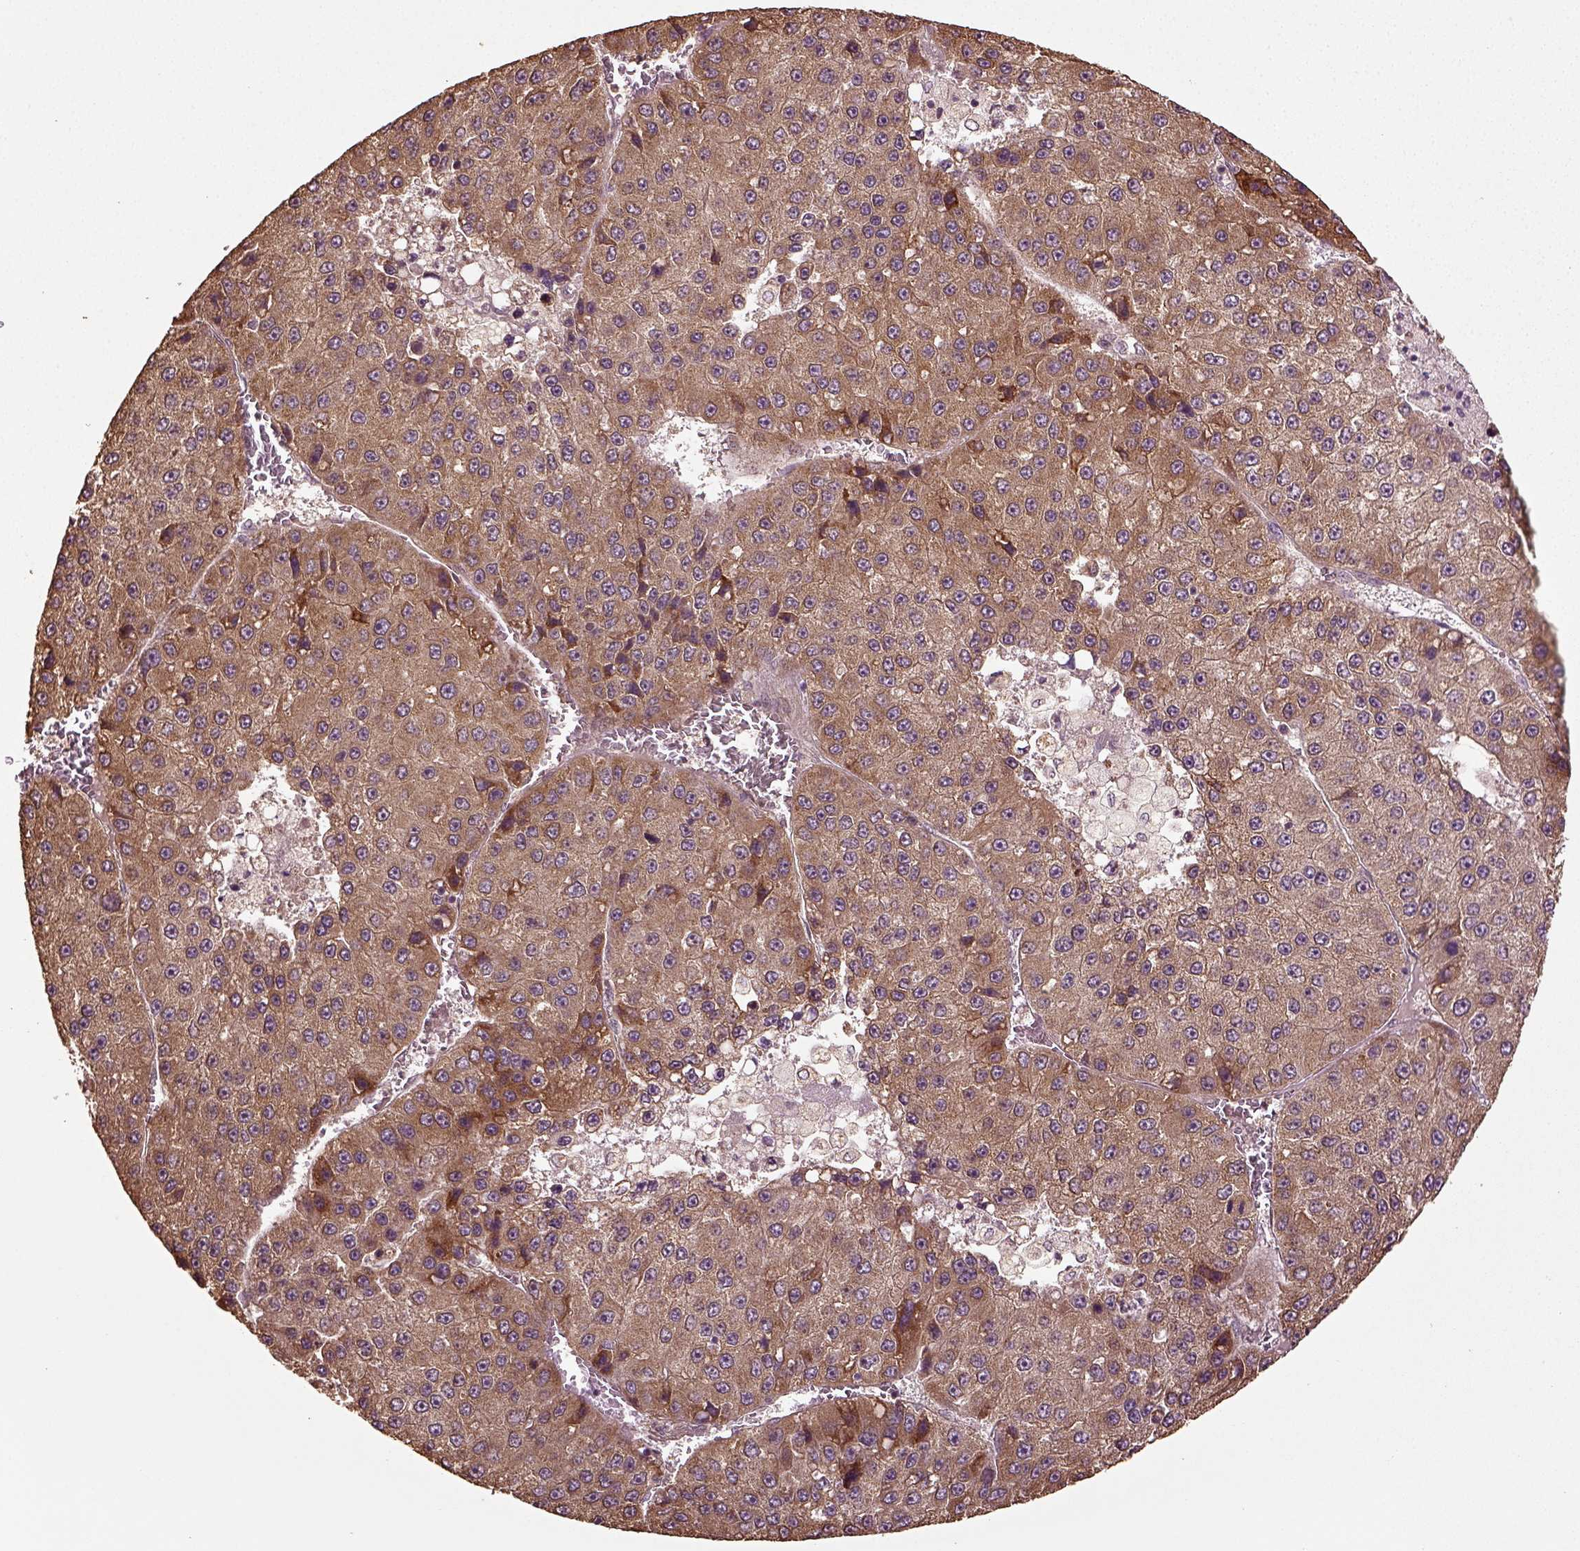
{"staining": {"intensity": "moderate", "quantity": ">75%", "location": "cytoplasmic/membranous"}, "tissue": "liver cancer", "cell_type": "Tumor cells", "image_type": "cancer", "snomed": [{"axis": "morphology", "description": "Carcinoma, Hepatocellular, NOS"}, {"axis": "topography", "description": "Liver"}], "caption": "Immunohistochemical staining of human hepatocellular carcinoma (liver) demonstrates moderate cytoplasmic/membranous protein expression in about >75% of tumor cells.", "gene": "ERV3-1", "patient": {"sex": "female", "age": 73}}